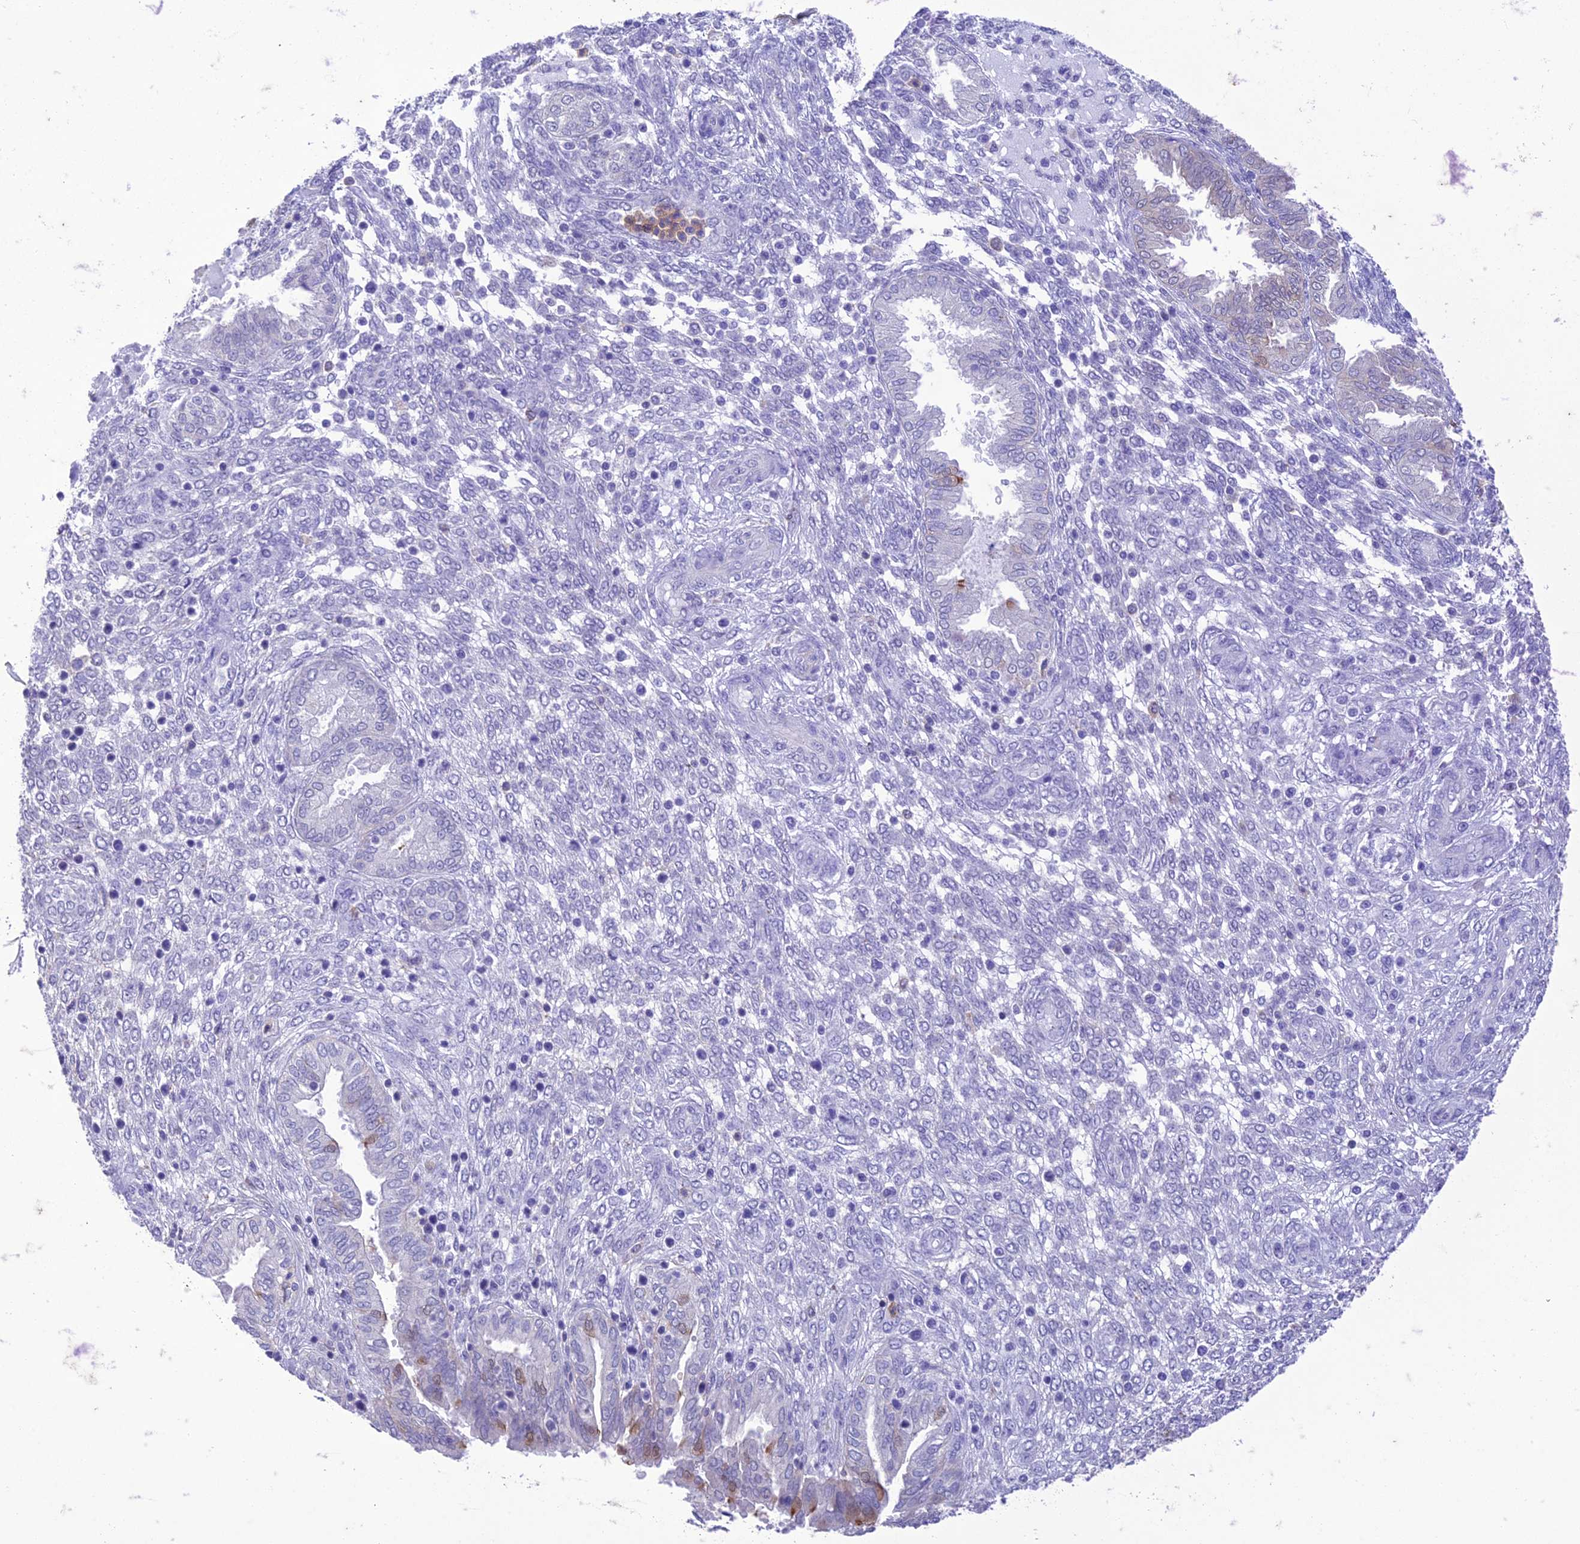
{"staining": {"intensity": "negative", "quantity": "none", "location": "none"}, "tissue": "endometrium", "cell_type": "Cells in endometrial stroma", "image_type": "normal", "snomed": [{"axis": "morphology", "description": "Normal tissue, NOS"}, {"axis": "topography", "description": "Endometrium"}], "caption": "Immunohistochemical staining of normal endometrium exhibits no significant positivity in cells in endometrial stroma. Nuclei are stained in blue.", "gene": "FGF7", "patient": {"sex": "female", "age": 33}}